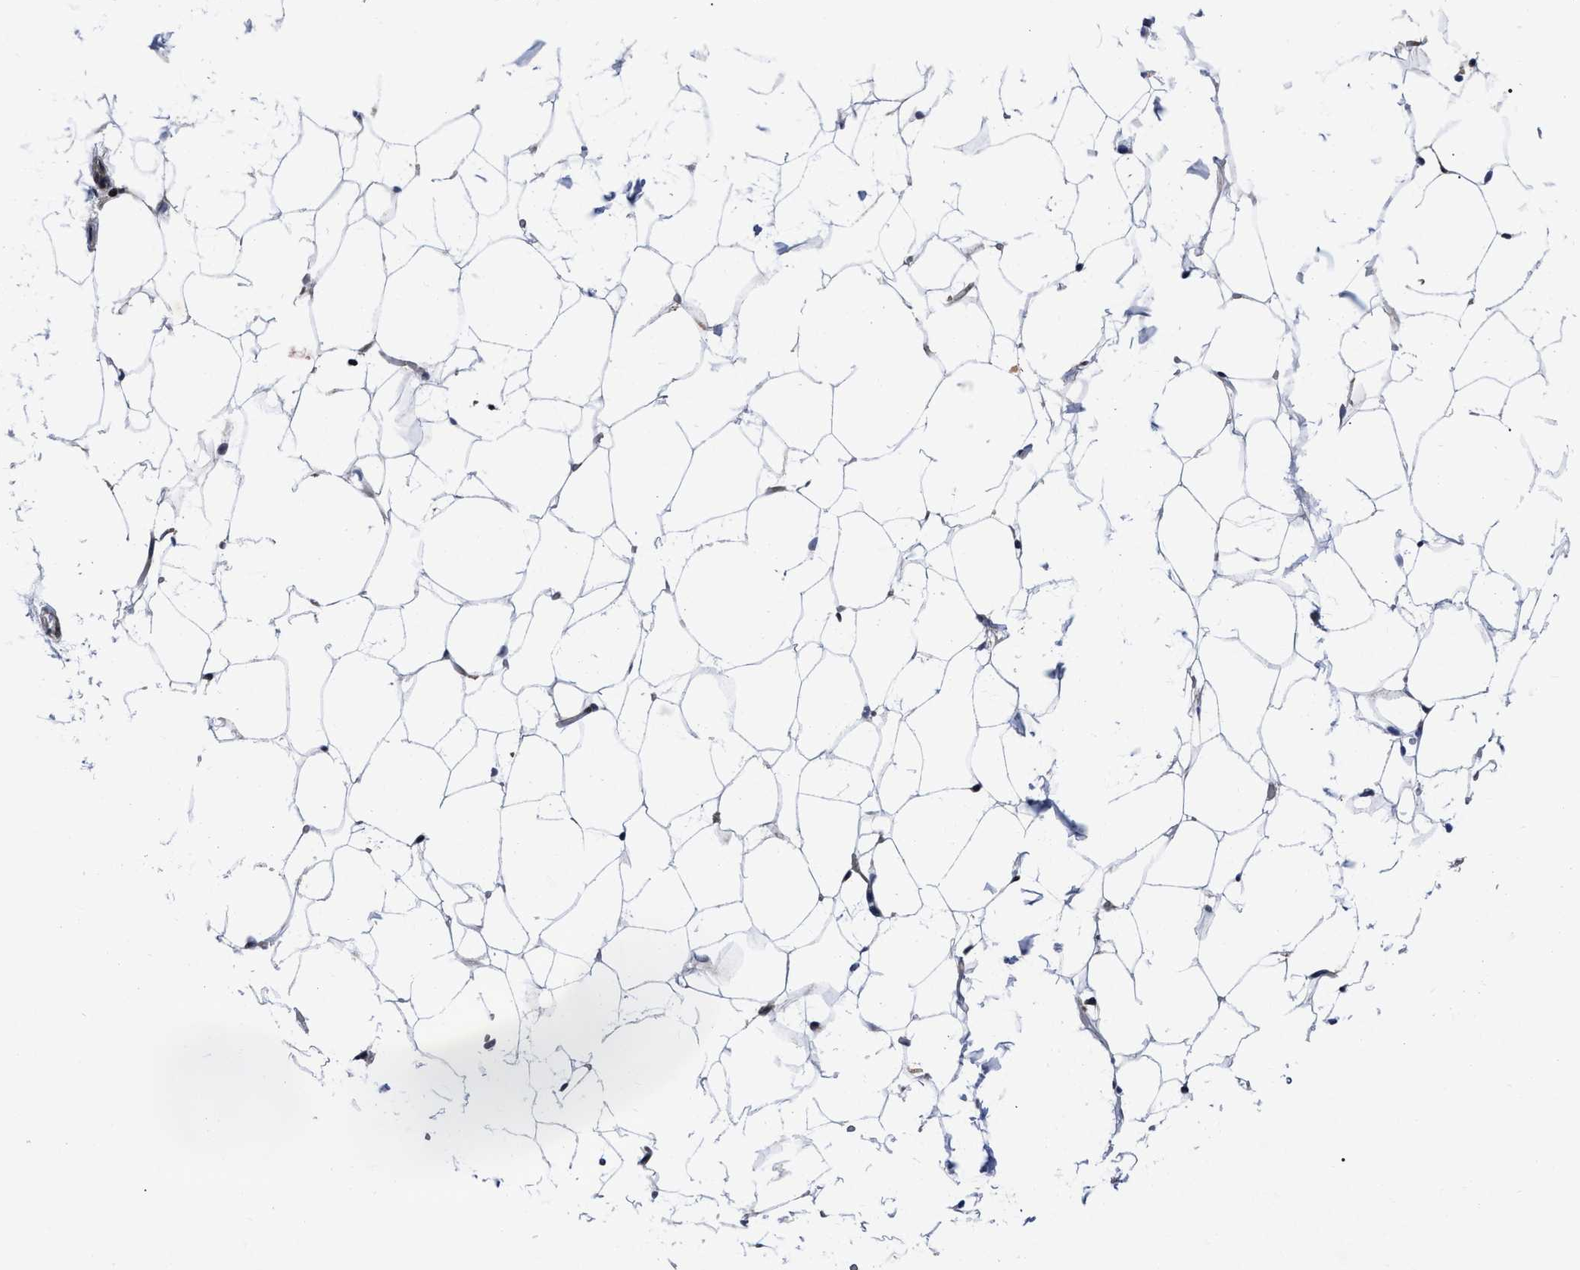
{"staining": {"intensity": "weak", "quantity": "<25%", "location": "cytoplasmic/membranous"}, "tissue": "adipose tissue", "cell_type": "Adipocytes", "image_type": "normal", "snomed": [{"axis": "morphology", "description": "Normal tissue, NOS"}, {"axis": "topography", "description": "Breast"}, {"axis": "topography", "description": "Soft tissue"}], "caption": "Immunohistochemistry image of unremarkable adipose tissue stained for a protein (brown), which exhibits no positivity in adipocytes.", "gene": "PPWD1", "patient": {"sex": "female", "age": 75}}